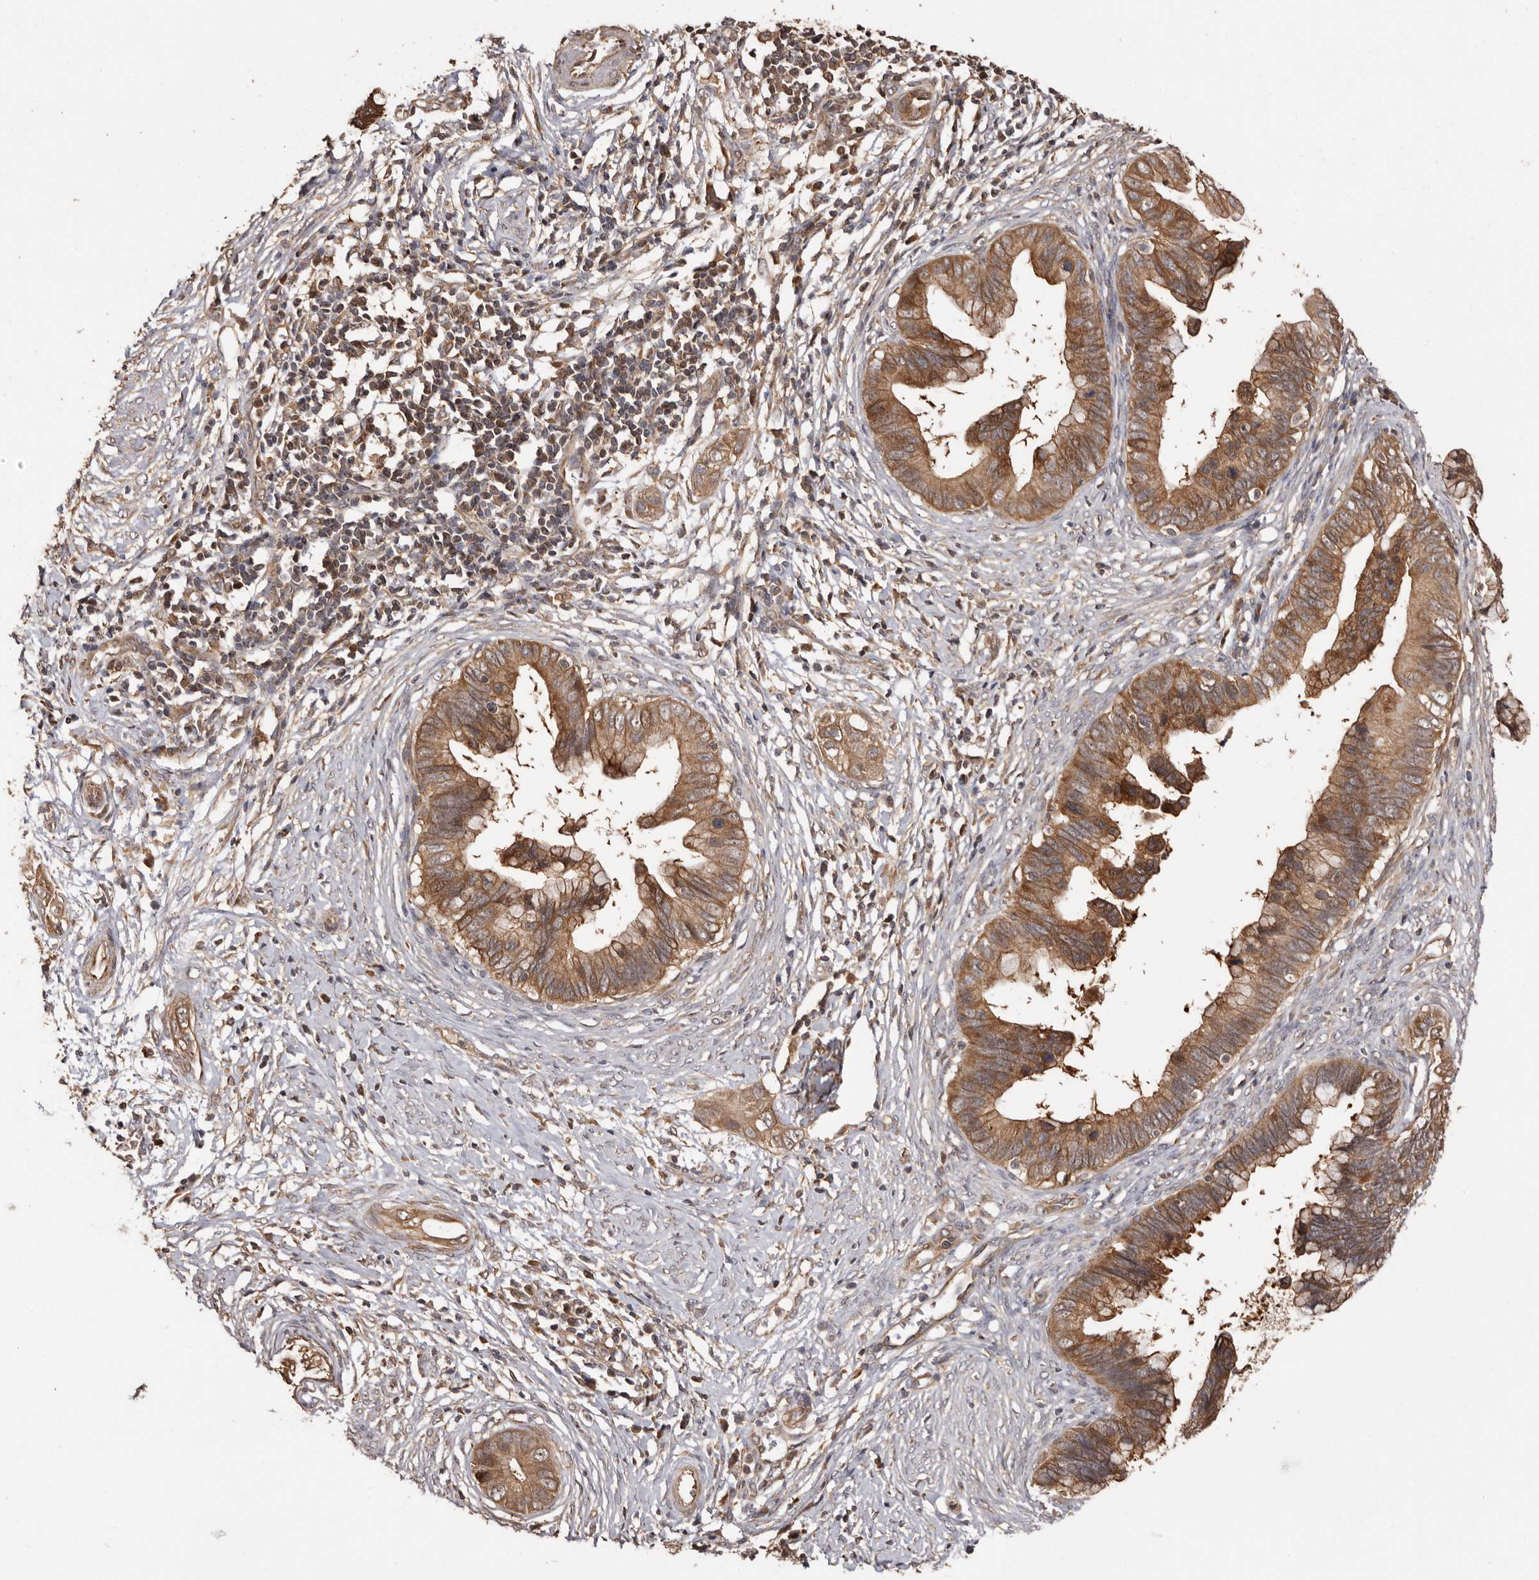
{"staining": {"intensity": "moderate", "quantity": ">75%", "location": "cytoplasmic/membranous"}, "tissue": "cervical cancer", "cell_type": "Tumor cells", "image_type": "cancer", "snomed": [{"axis": "morphology", "description": "Adenocarcinoma, NOS"}, {"axis": "topography", "description": "Cervix"}], "caption": "A medium amount of moderate cytoplasmic/membranous expression is identified in approximately >75% of tumor cells in cervical cancer (adenocarcinoma) tissue.", "gene": "COQ8B", "patient": {"sex": "female", "age": 44}}